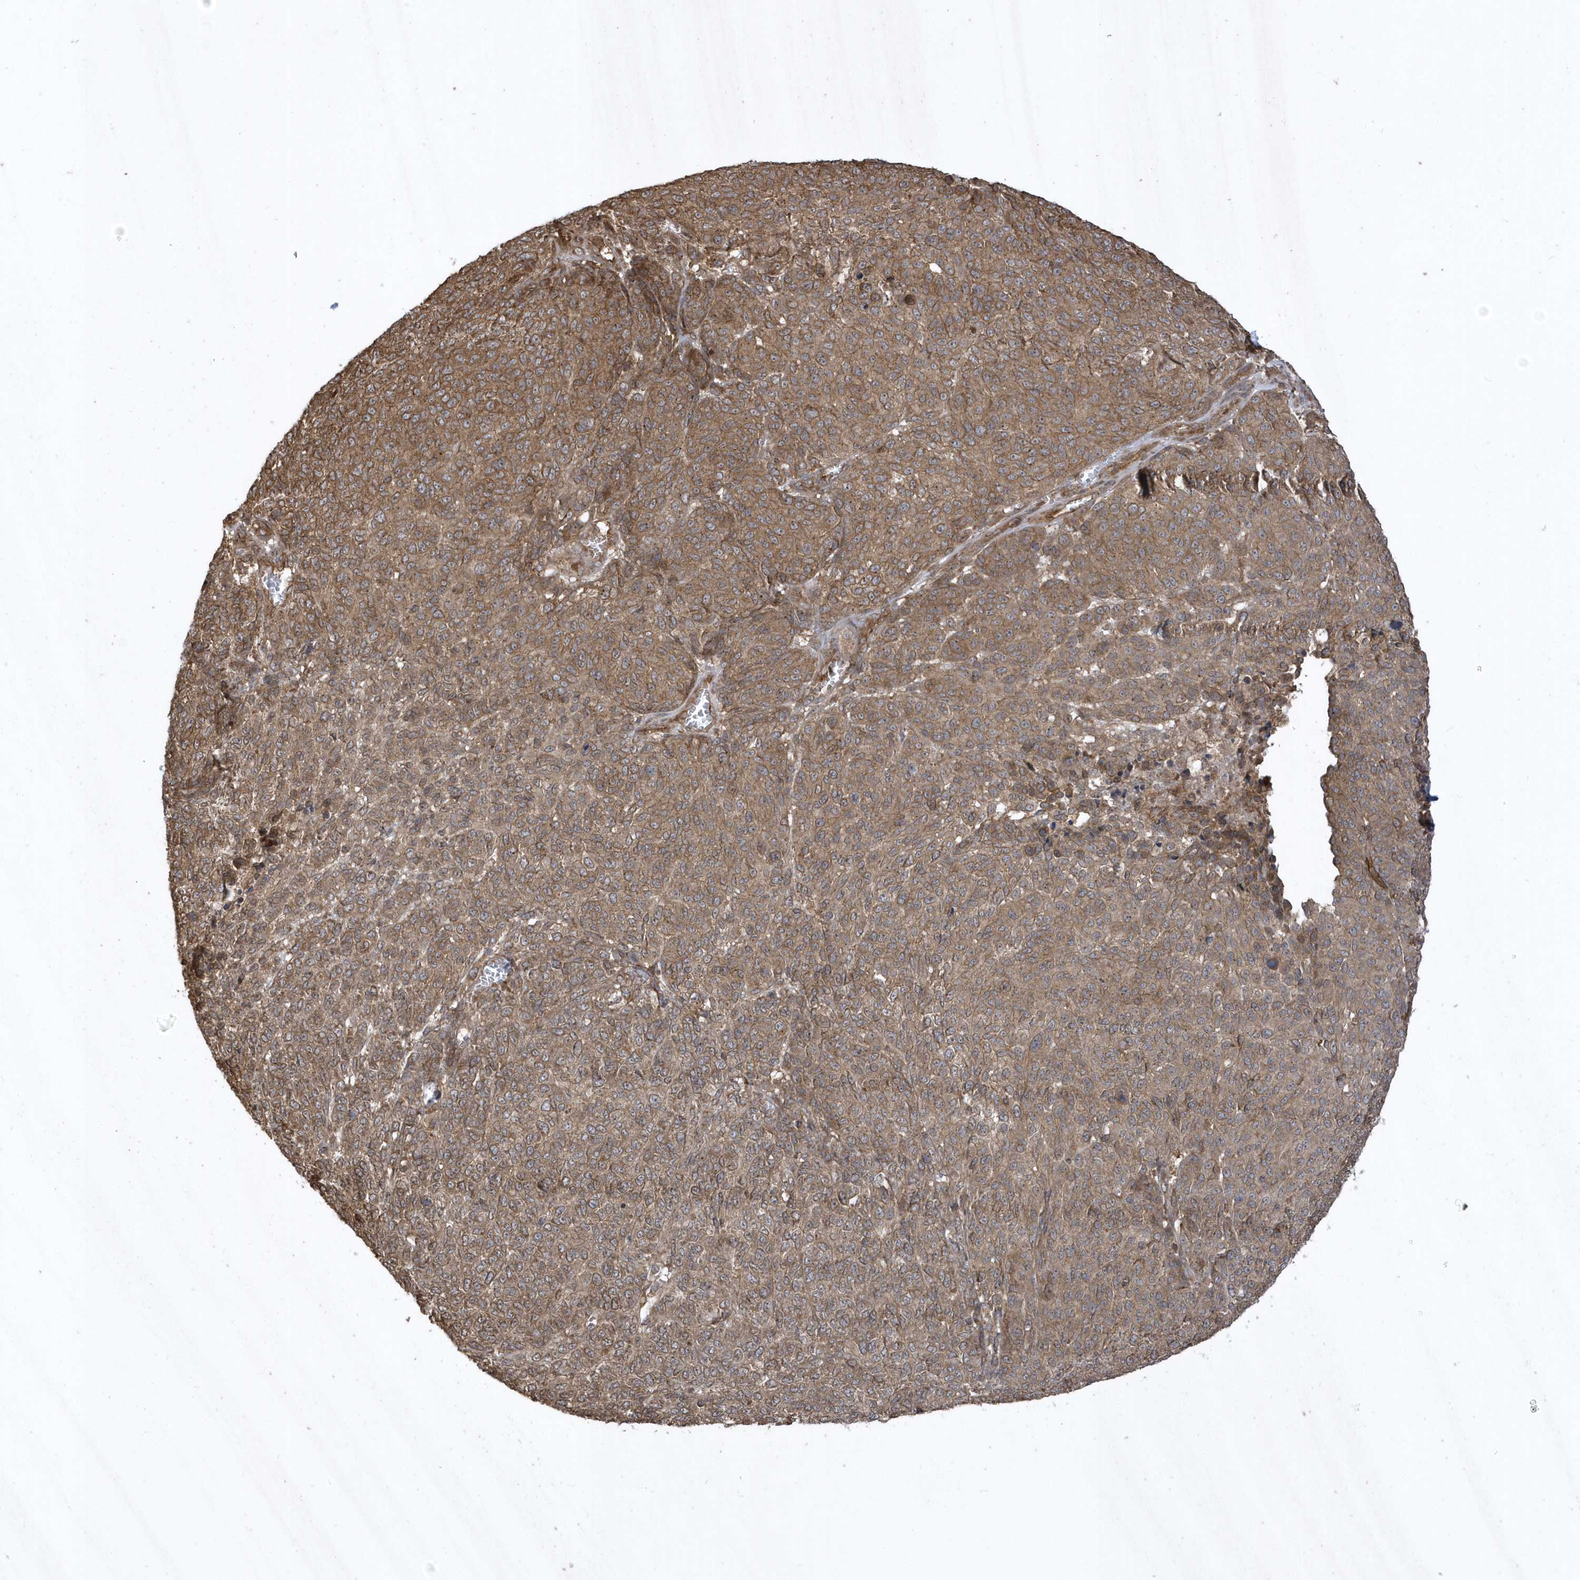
{"staining": {"intensity": "moderate", "quantity": ">75%", "location": "cytoplasmic/membranous"}, "tissue": "melanoma", "cell_type": "Tumor cells", "image_type": "cancer", "snomed": [{"axis": "morphology", "description": "Malignant melanoma, NOS"}, {"axis": "topography", "description": "Skin"}], "caption": "Brown immunohistochemical staining in human melanoma demonstrates moderate cytoplasmic/membranous positivity in approximately >75% of tumor cells.", "gene": "SENP8", "patient": {"sex": "male", "age": 49}}